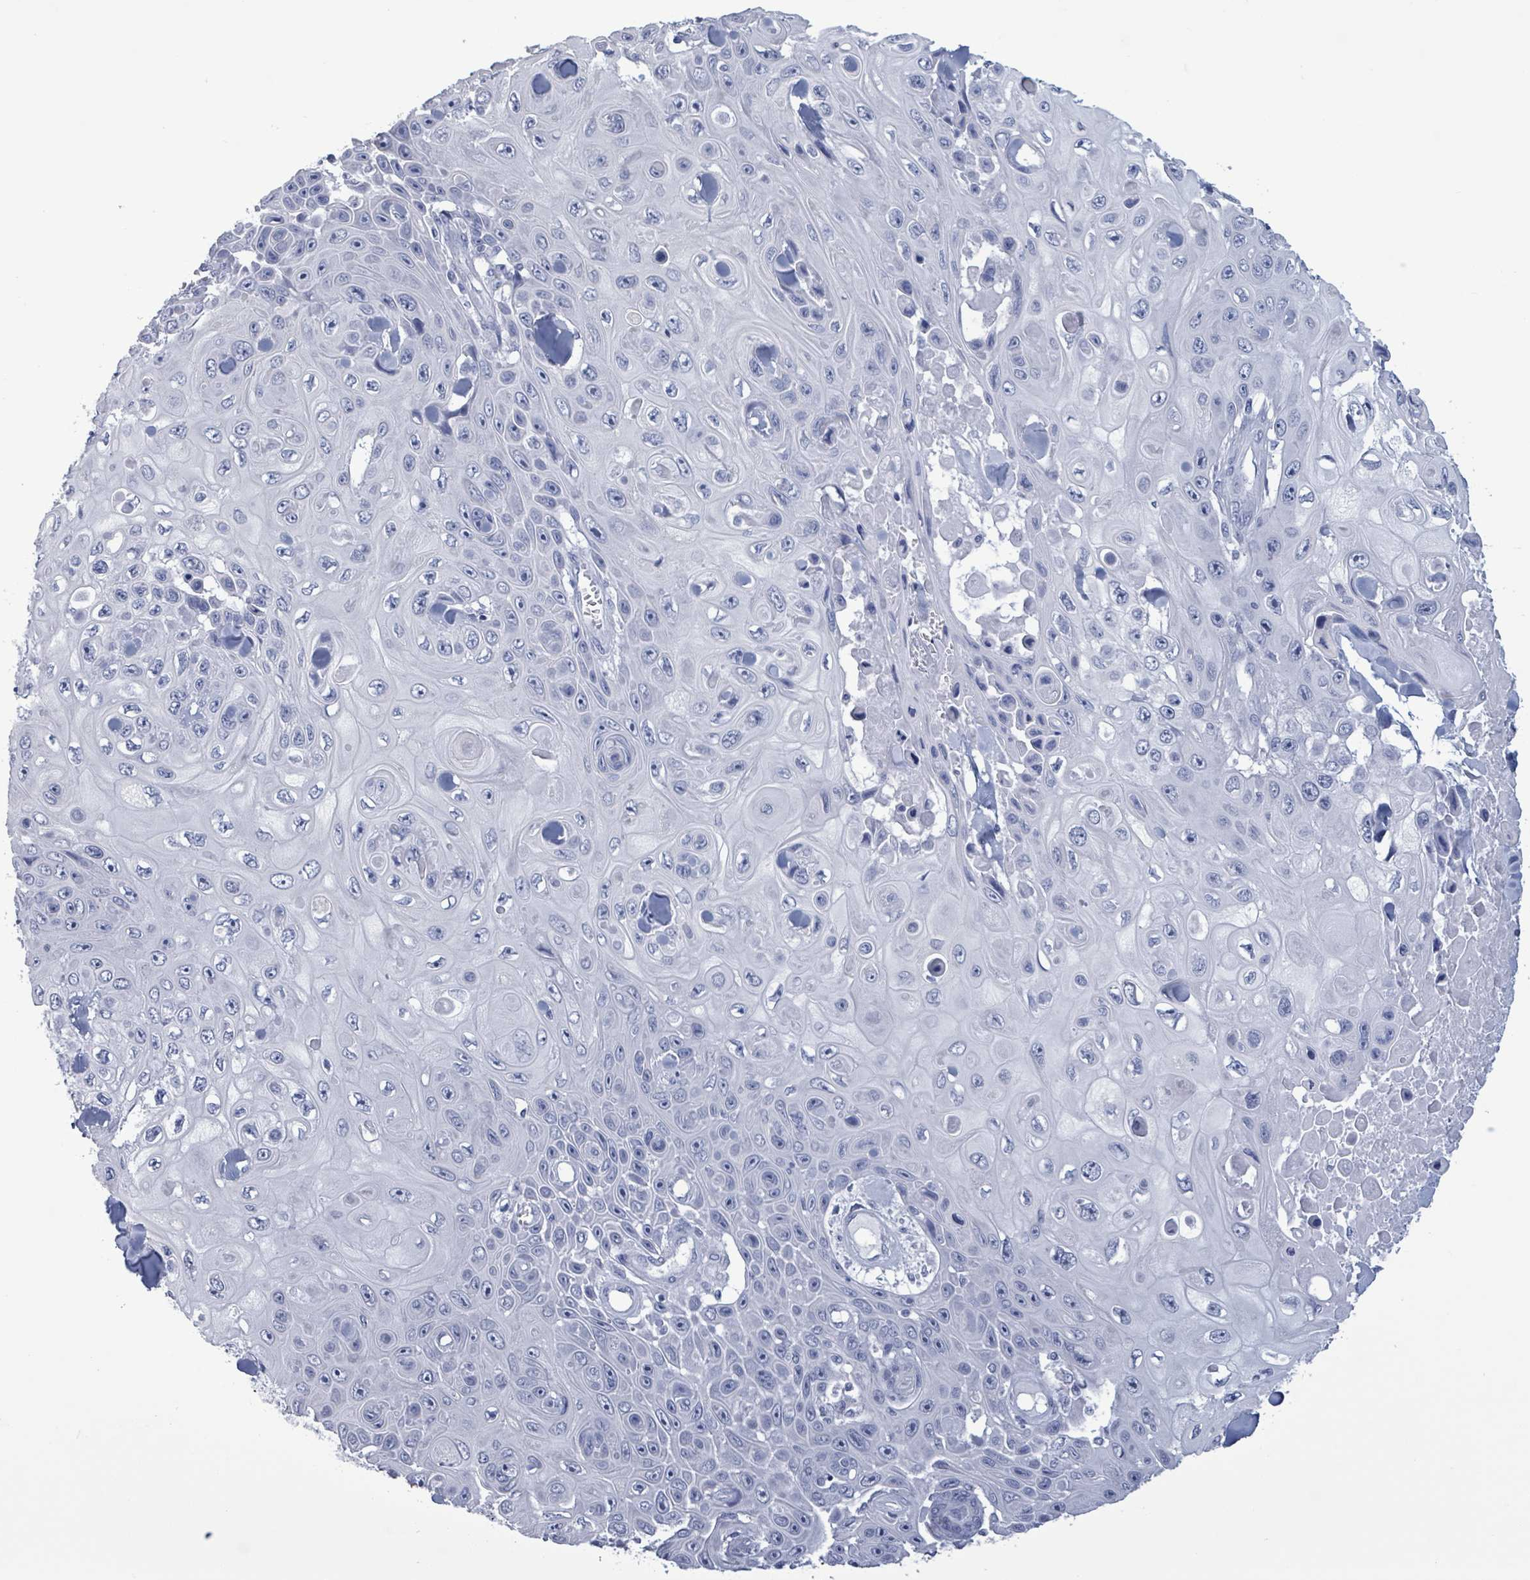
{"staining": {"intensity": "negative", "quantity": "none", "location": "none"}, "tissue": "skin cancer", "cell_type": "Tumor cells", "image_type": "cancer", "snomed": [{"axis": "morphology", "description": "Squamous cell carcinoma, NOS"}, {"axis": "topography", "description": "Skin"}], "caption": "Skin squamous cell carcinoma was stained to show a protein in brown. There is no significant staining in tumor cells.", "gene": "NKX2-1", "patient": {"sex": "male", "age": 82}}